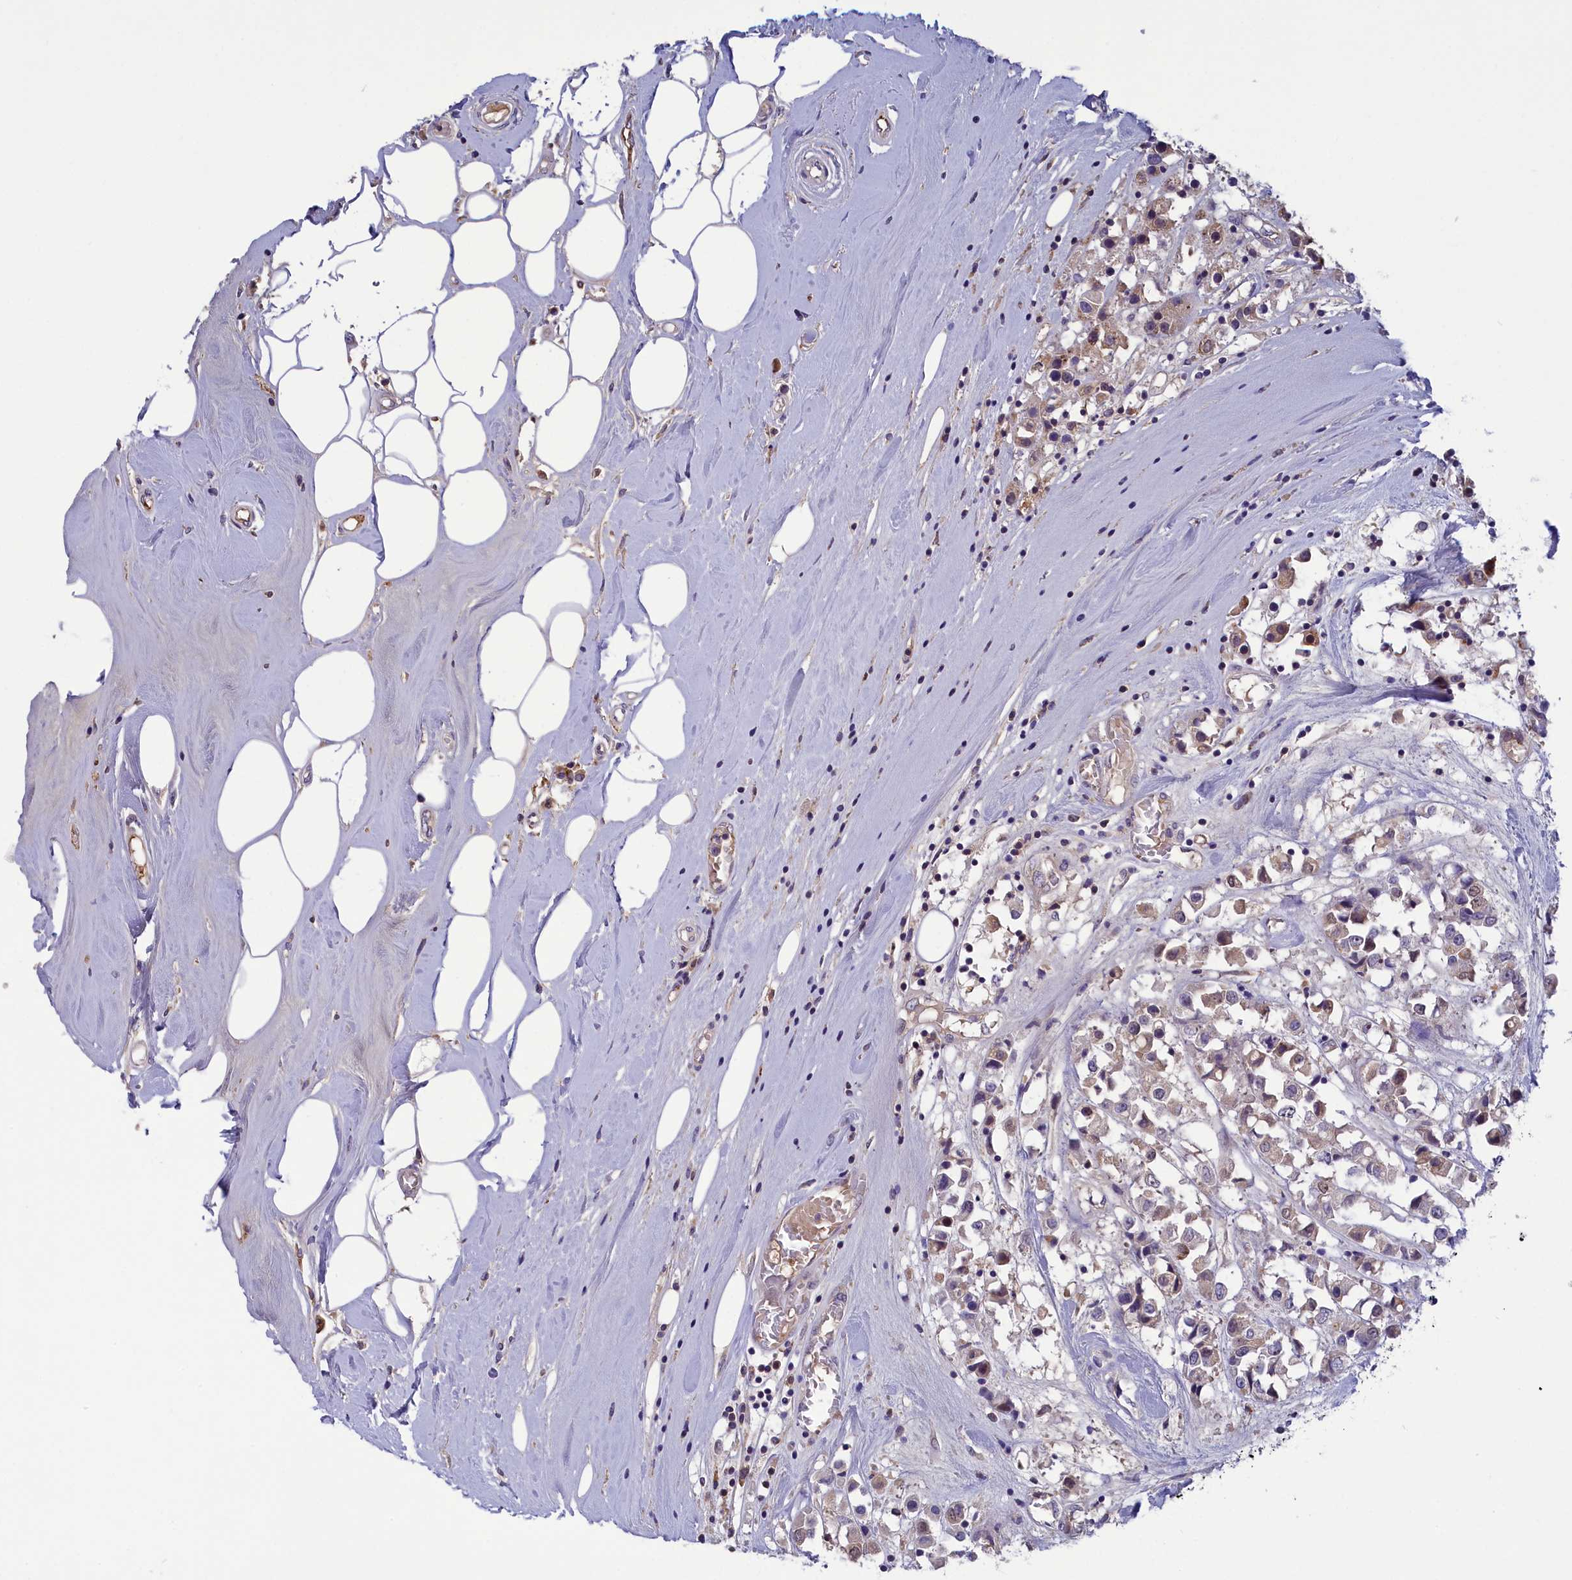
{"staining": {"intensity": "weak", "quantity": "25%-75%", "location": "cytoplasmic/membranous"}, "tissue": "breast cancer", "cell_type": "Tumor cells", "image_type": "cancer", "snomed": [{"axis": "morphology", "description": "Duct carcinoma"}, {"axis": "topography", "description": "Breast"}], "caption": "DAB immunohistochemical staining of human breast cancer (infiltrating ductal carcinoma) demonstrates weak cytoplasmic/membranous protein staining in approximately 25%-75% of tumor cells.", "gene": "STYX", "patient": {"sex": "female", "age": 61}}